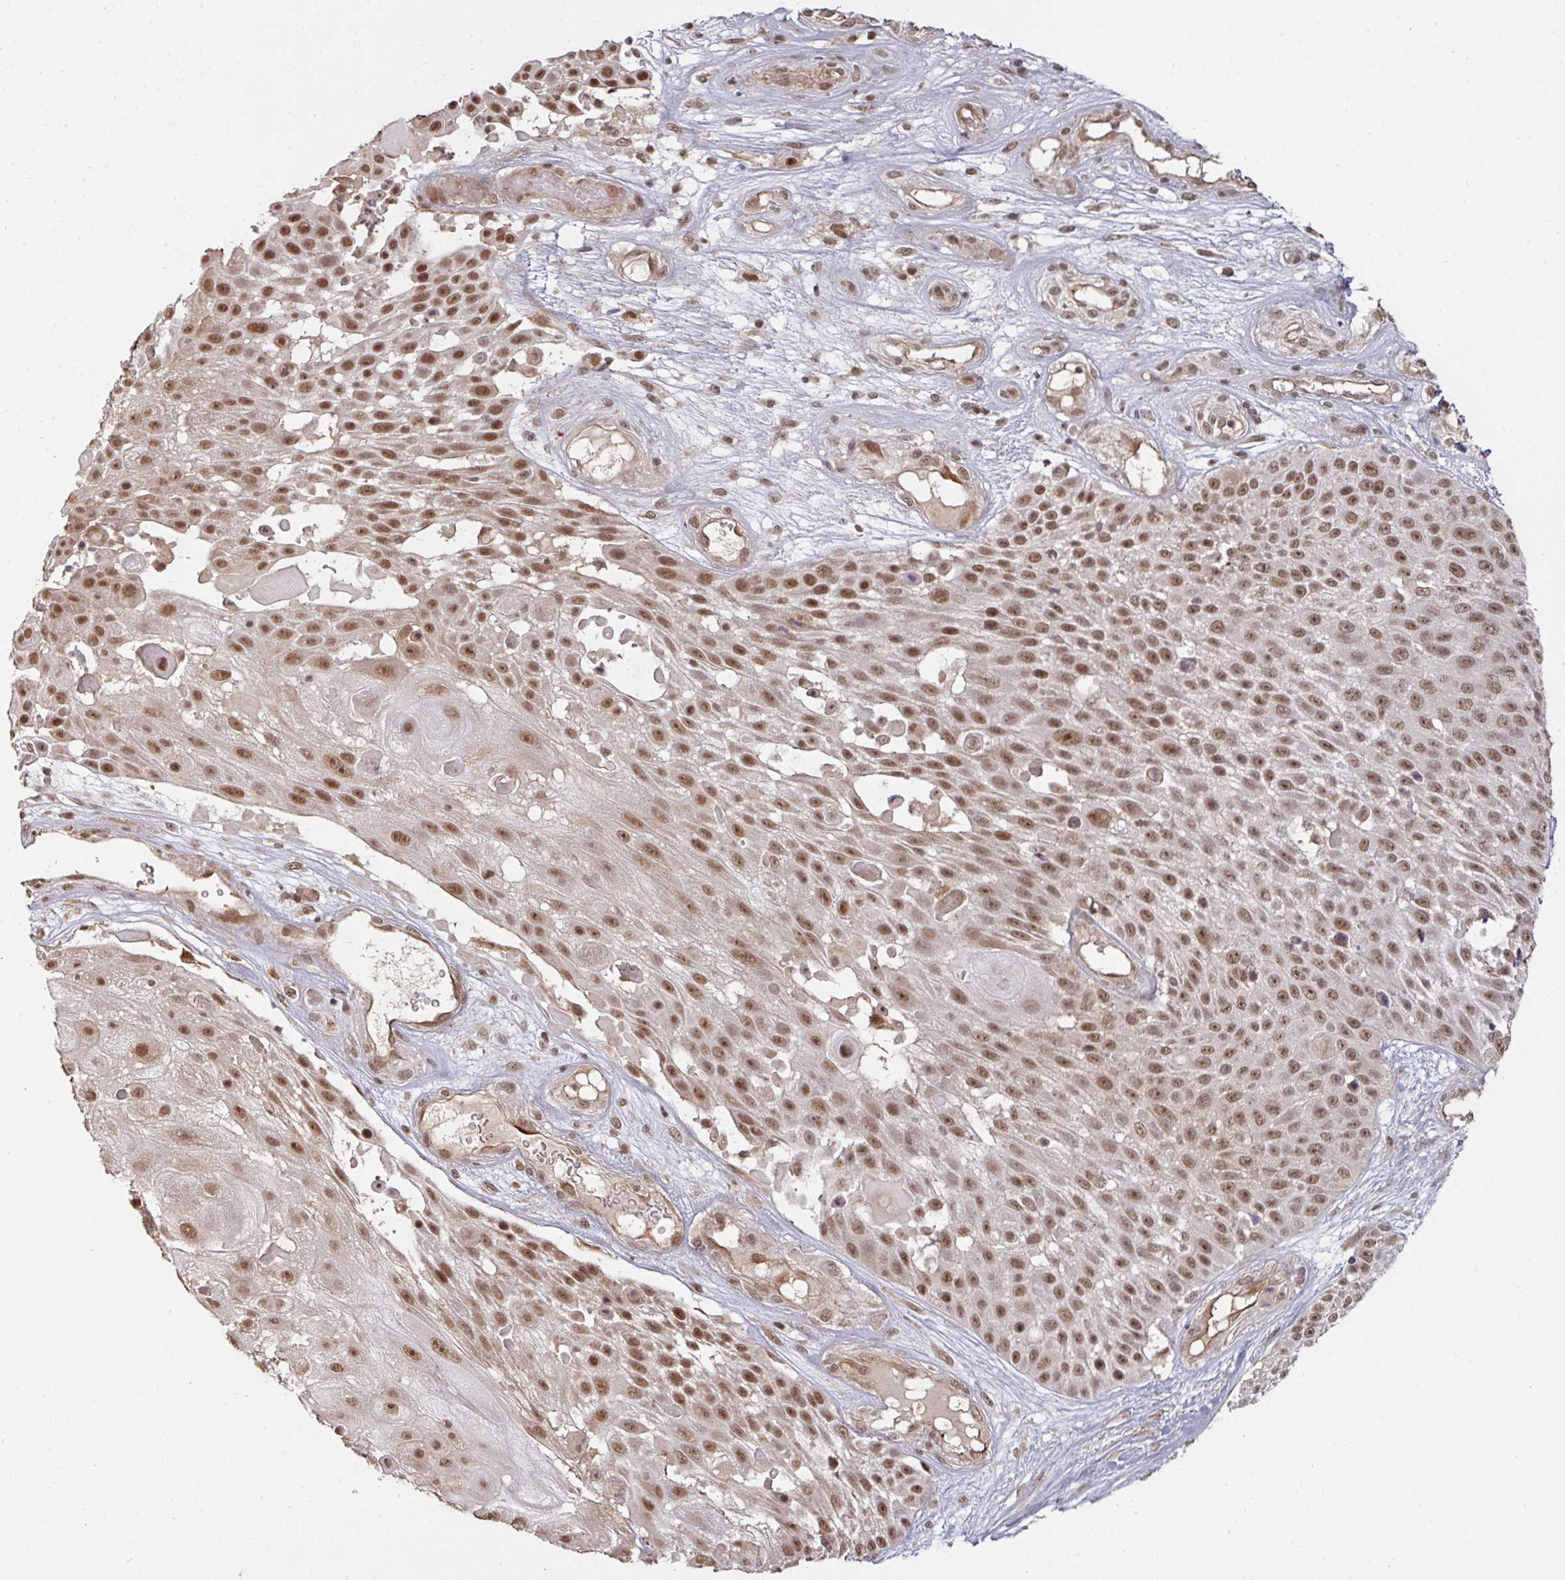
{"staining": {"intensity": "moderate", "quantity": ">75%", "location": "nuclear"}, "tissue": "skin cancer", "cell_type": "Tumor cells", "image_type": "cancer", "snomed": [{"axis": "morphology", "description": "Squamous cell carcinoma, NOS"}, {"axis": "topography", "description": "Skin"}], "caption": "Tumor cells reveal medium levels of moderate nuclear staining in approximately >75% of cells in human skin squamous cell carcinoma.", "gene": "GTF2H3", "patient": {"sex": "female", "age": 86}}